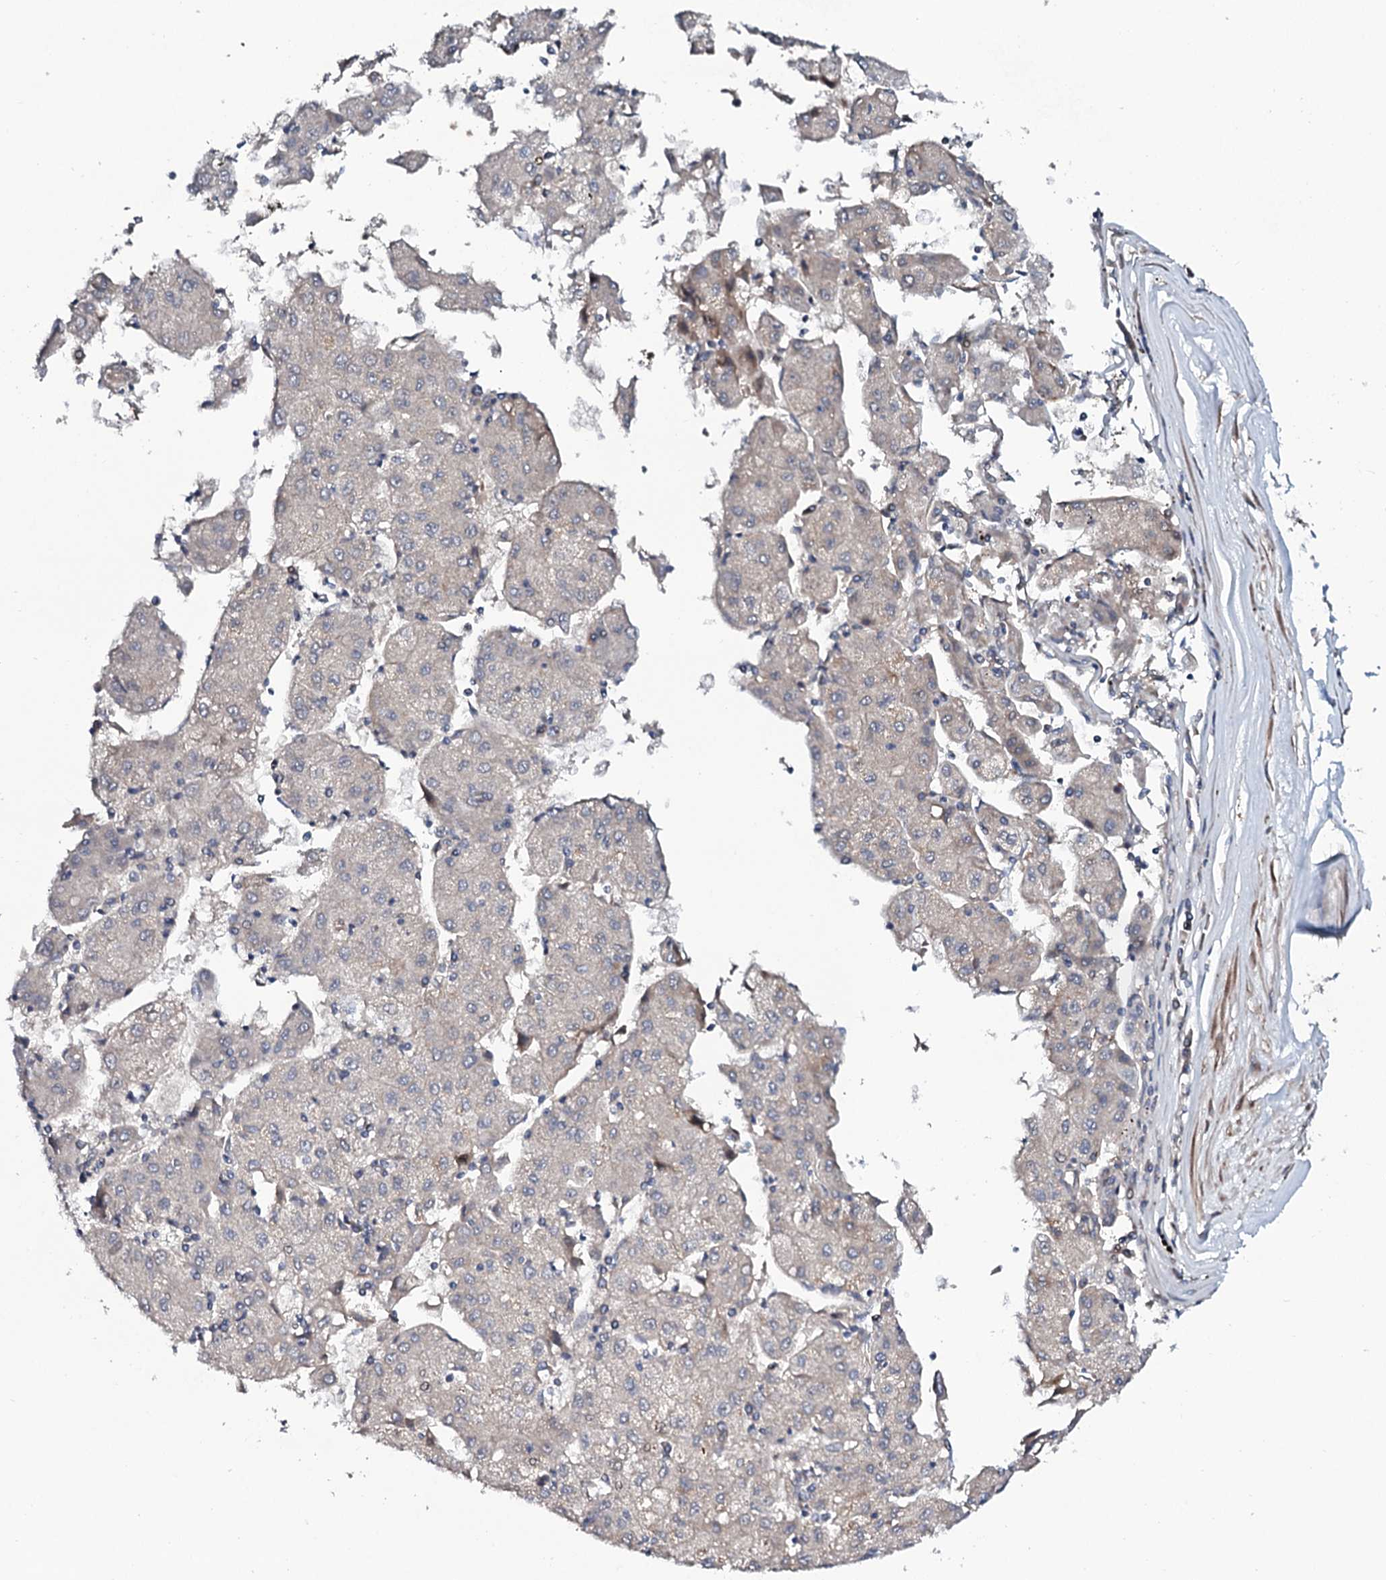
{"staining": {"intensity": "negative", "quantity": "none", "location": "none"}, "tissue": "liver cancer", "cell_type": "Tumor cells", "image_type": "cancer", "snomed": [{"axis": "morphology", "description": "Carcinoma, Hepatocellular, NOS"}, {"axis": "topography", "description": "Liver"}], "caption": "Immunohistochemistry of human liver cancer (hepatocellular carcinoma) shows no positivity in tumor cells. (DAB IHC, high magnification).", "gene": "PPP1R3D", "patient": {"sex": "male", "age": 72}}